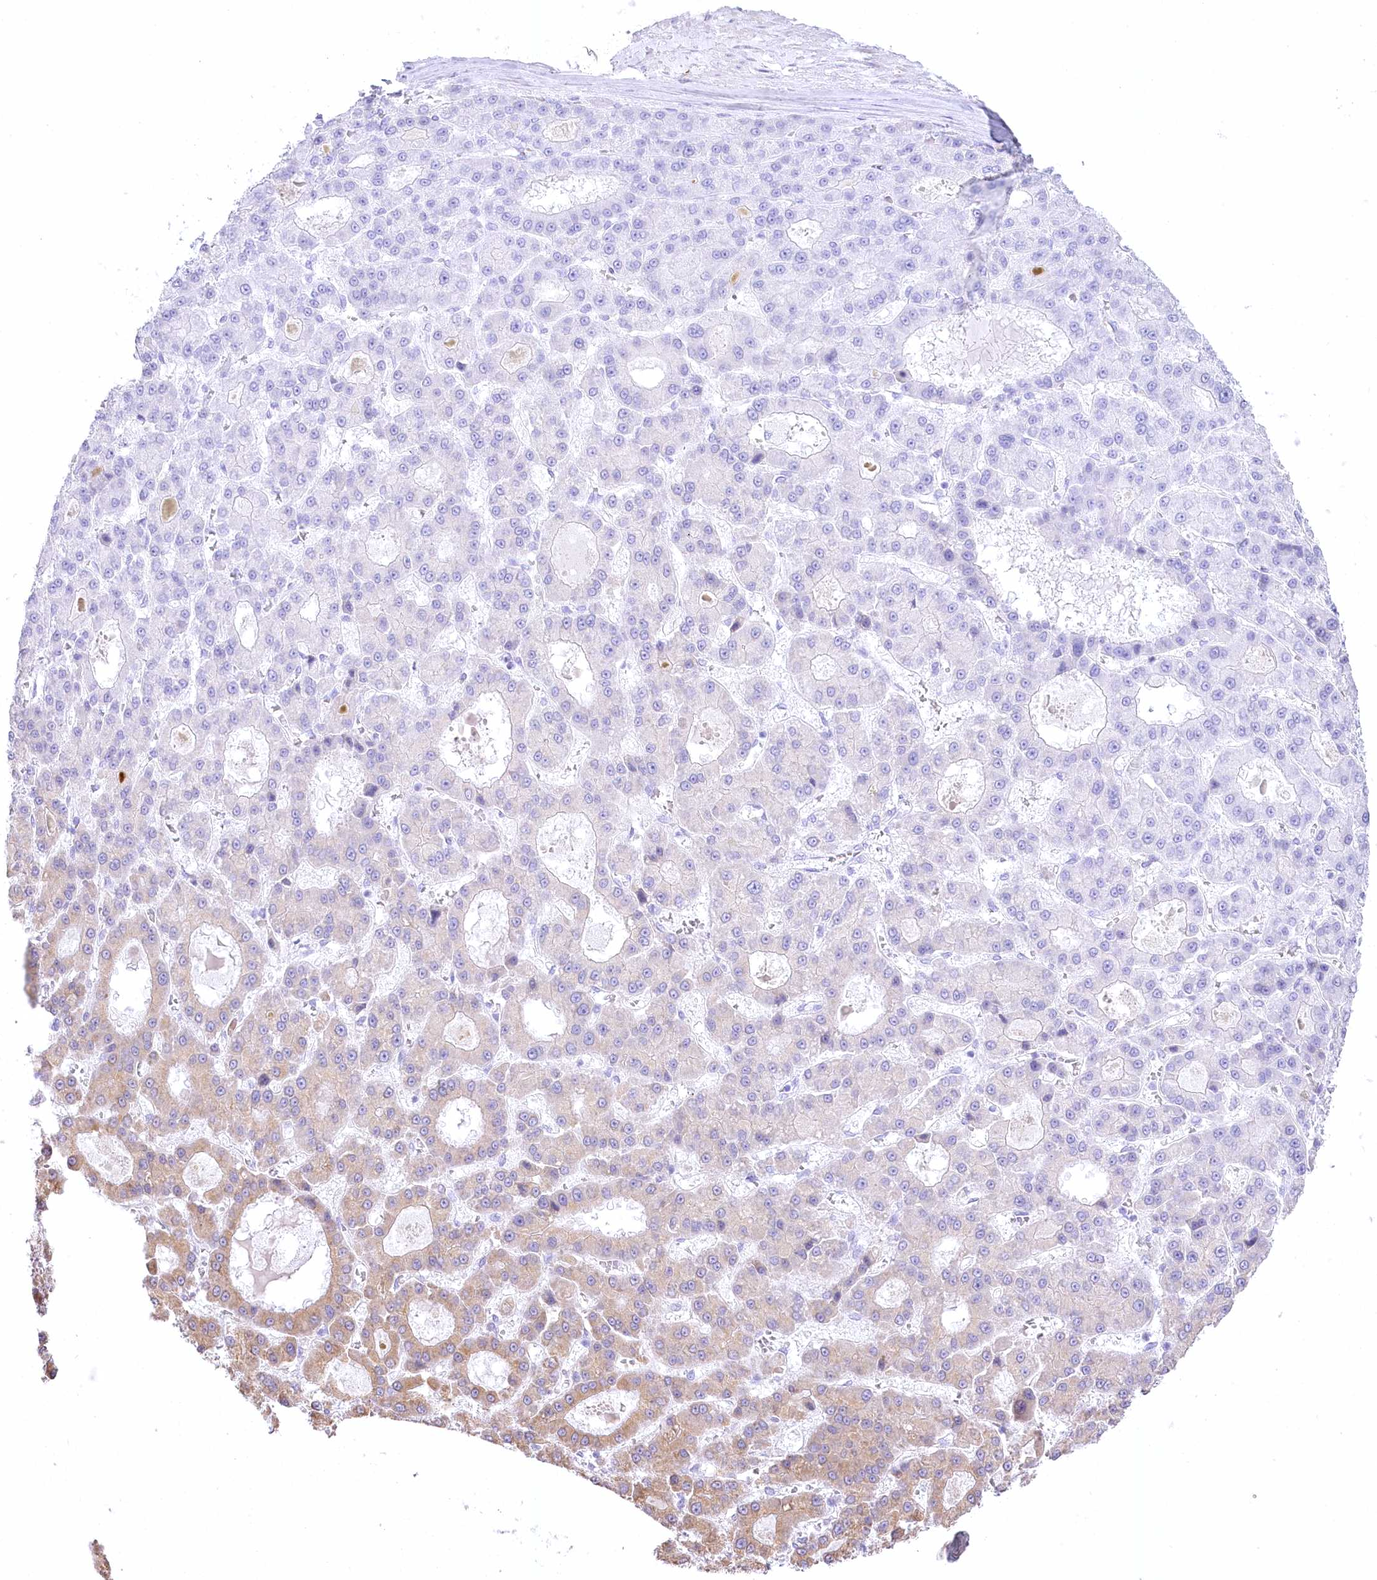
{"staining": {"intensity": "weak", "quantity": "<25%", "location": "cytoplasmic/membranous"}, "tissue": "liver cancer", "cell_type": "Tumor cells", "image_type": "cancer", "snomed": [{"axis": "morphology", "description": "Carcinoma, Hepatocellular, NOS"}, {"axis": "topography", "description": "Liver"}], "caption": "This micrograph is of liver hepatocellular carcinoma stained with immunohistochemistry to label a protein in brown with the nuclei are counter-stained blue. There is no staining in tumor cells. The staining is performed using DAB (3,3'-diaminobenzidine) brown chromogen with nuclei counter-stained in using hematoxylin.", "gene": "NCKAP5", "patient": {"sex": "male", "age": 70}}